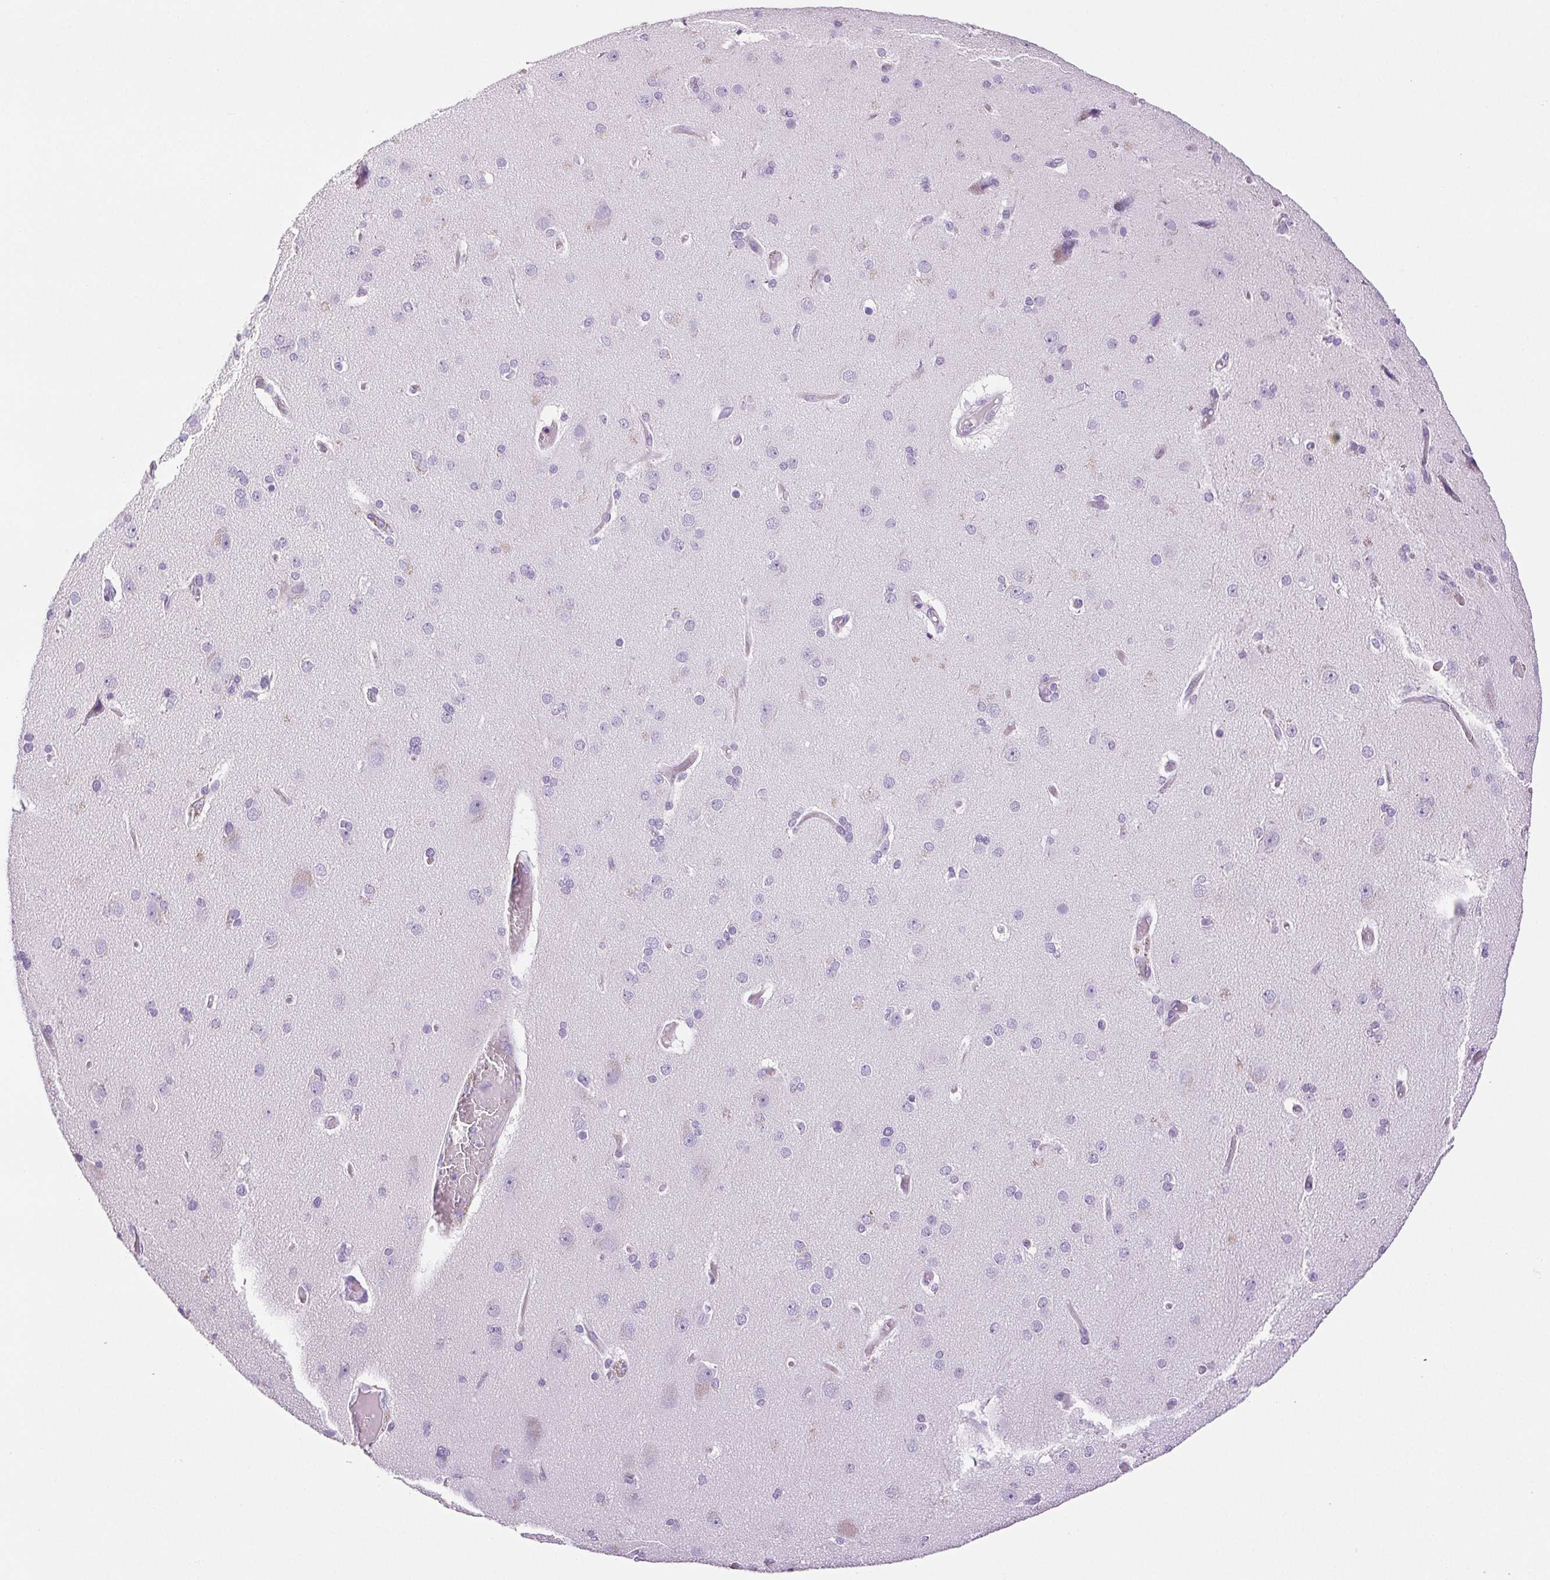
{"staining": {"intensity": "negative", "quantity": "none", "location": "none"}, "tissue": "cerebral cortex", "cell_type": "Endothelial cells", "image_type": "normal", "snomed": [{"axis": "morphology", "description": "Normal tissue, NOS"}, {"axis": "morphology", "description": "Glioma, malignant, High grade"}, {"axis": "topography", "description": "Cerebral cortex"}], "caption": "This is an IHC histopathology image of normal cerebral cortex. There is no expression in endothelial cells.", "gene": "PAPPA2", "patient": {"sex": "male", "age": 71}}